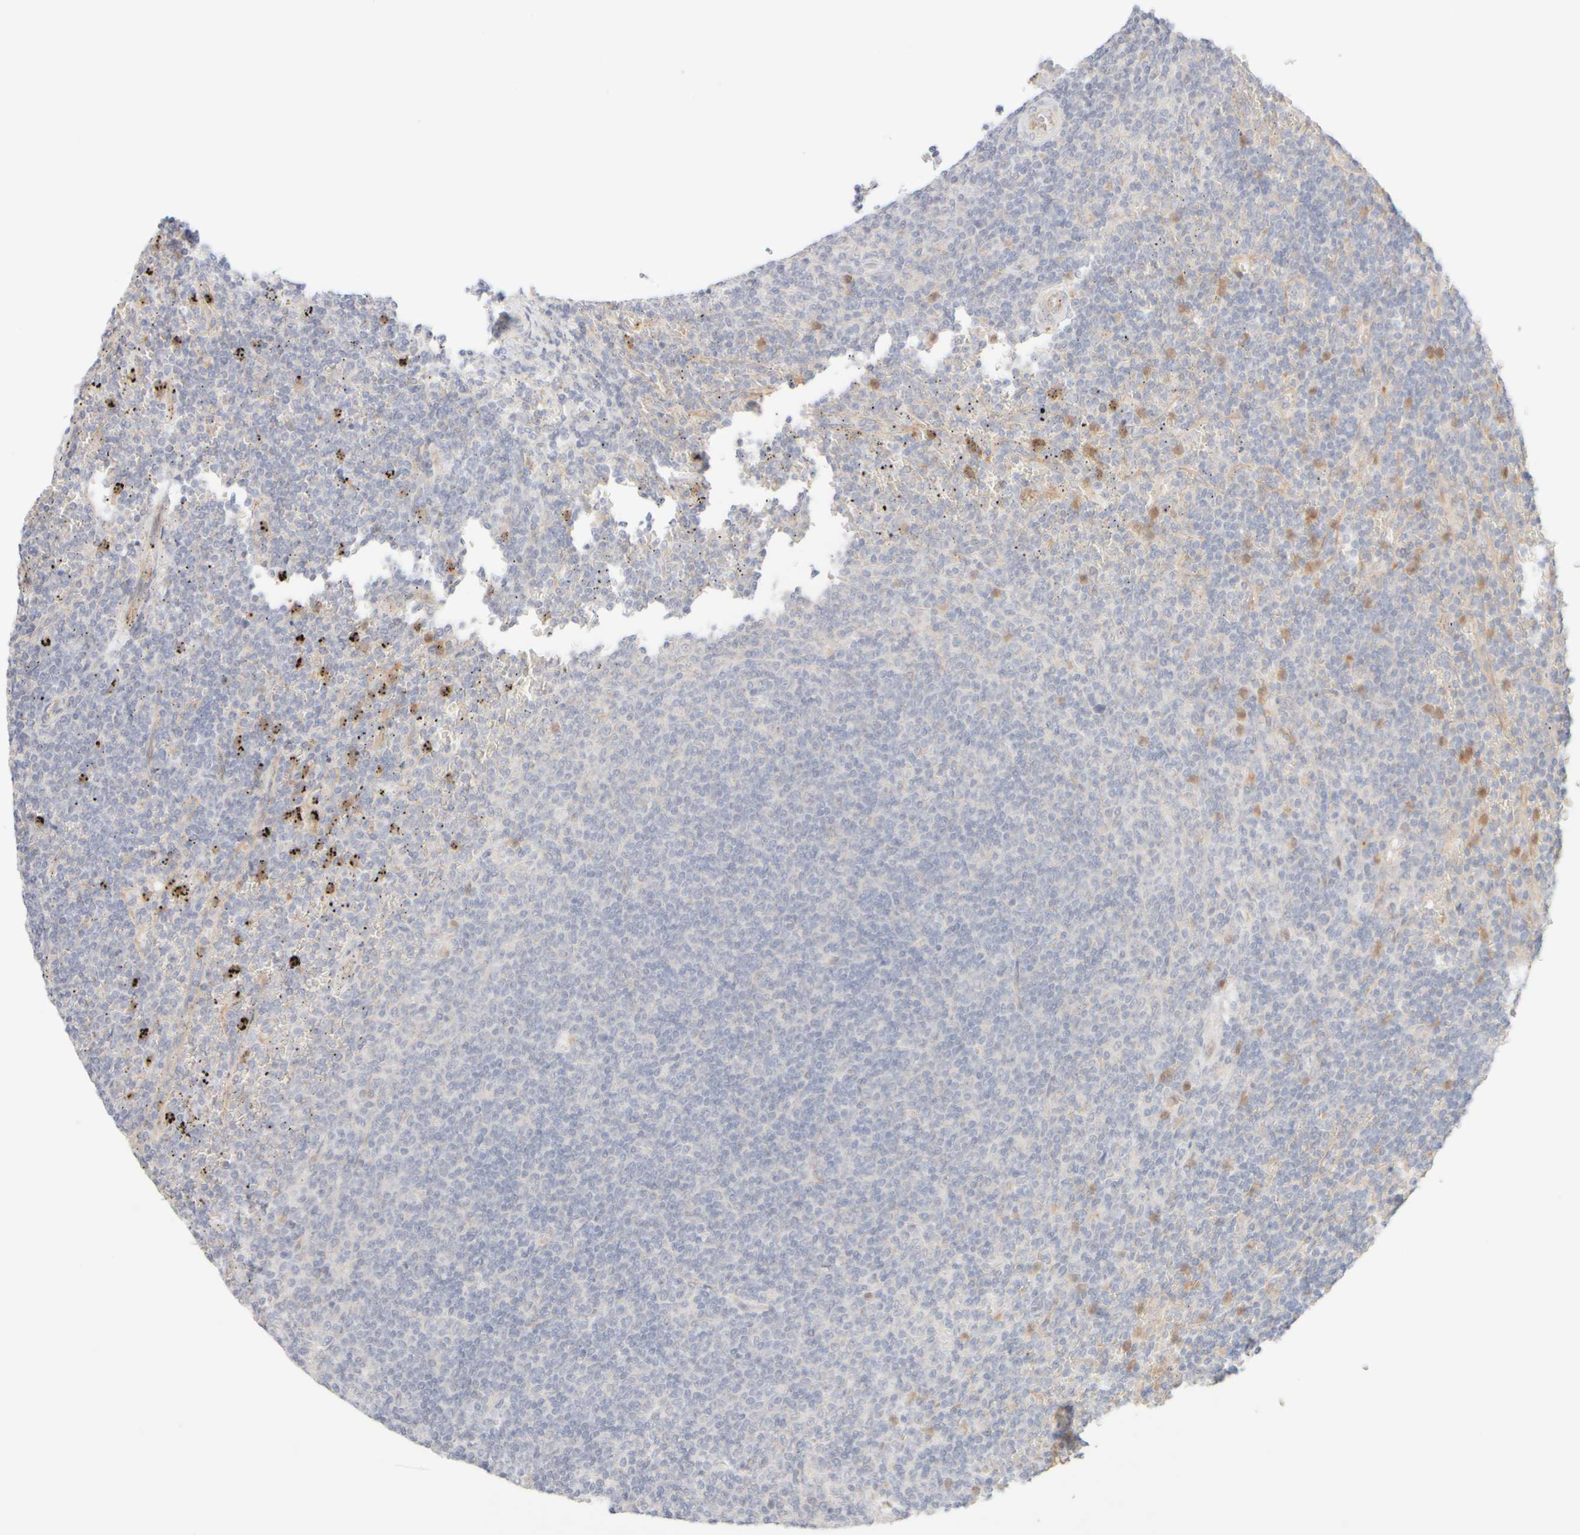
{"staining": {"intensity": "negative", "quantity": "none", "location": "none"}, "tissue": "lymphoma", "cell_type": "Tumor cells", "image_type": "cancer", "snomed": [{"axis": "morphology", "description": "Malignant lymphoma, non-Hodgkin's type, Low grade"}, {"axis": "topography", "description": "Spleen"}], "caption": "There is no significant expression in tumor cells of lymphoma.", "gene": "UNC13B", "patient": {"sex": "female", "age": 50}}